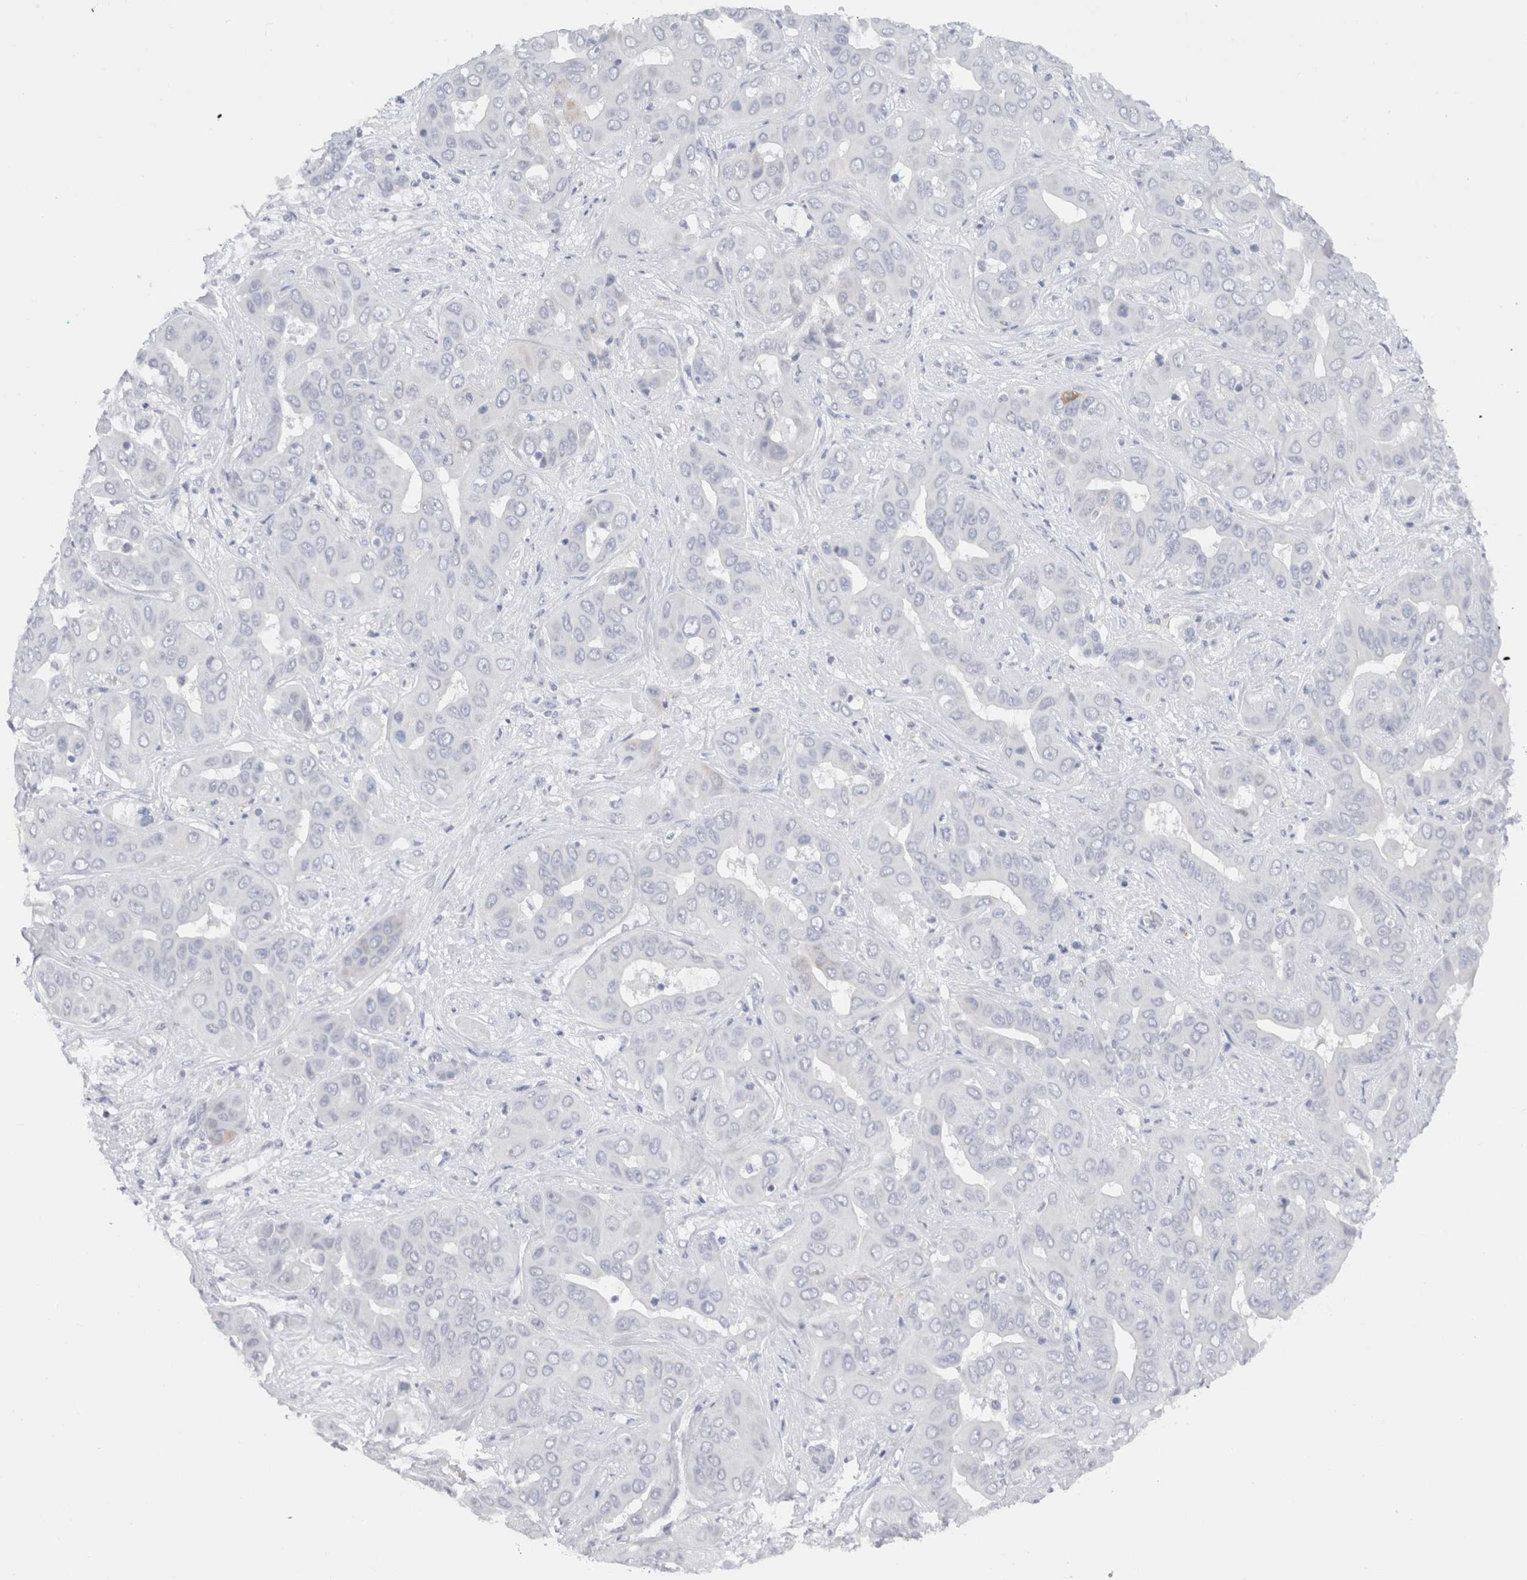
{"staining": {"intensity": "negative", "quantity": "none", "location": "none"}, "tissue": "liver cancer", "cell_type": "Tumor cells", "image_type": "cancer", "snomed": [{"axis": "morphology", "description": "Cholangiocarcinoma"}, {"axis": "topography", "description": "Liver"}], "caption": "The immunohistochemistry micrograph has no significant expression in tumor cells of cholangiocarcinoma (liver) tissue.", "gene": "C9orf50", "patient": {"sex": "female", "age": 52}}